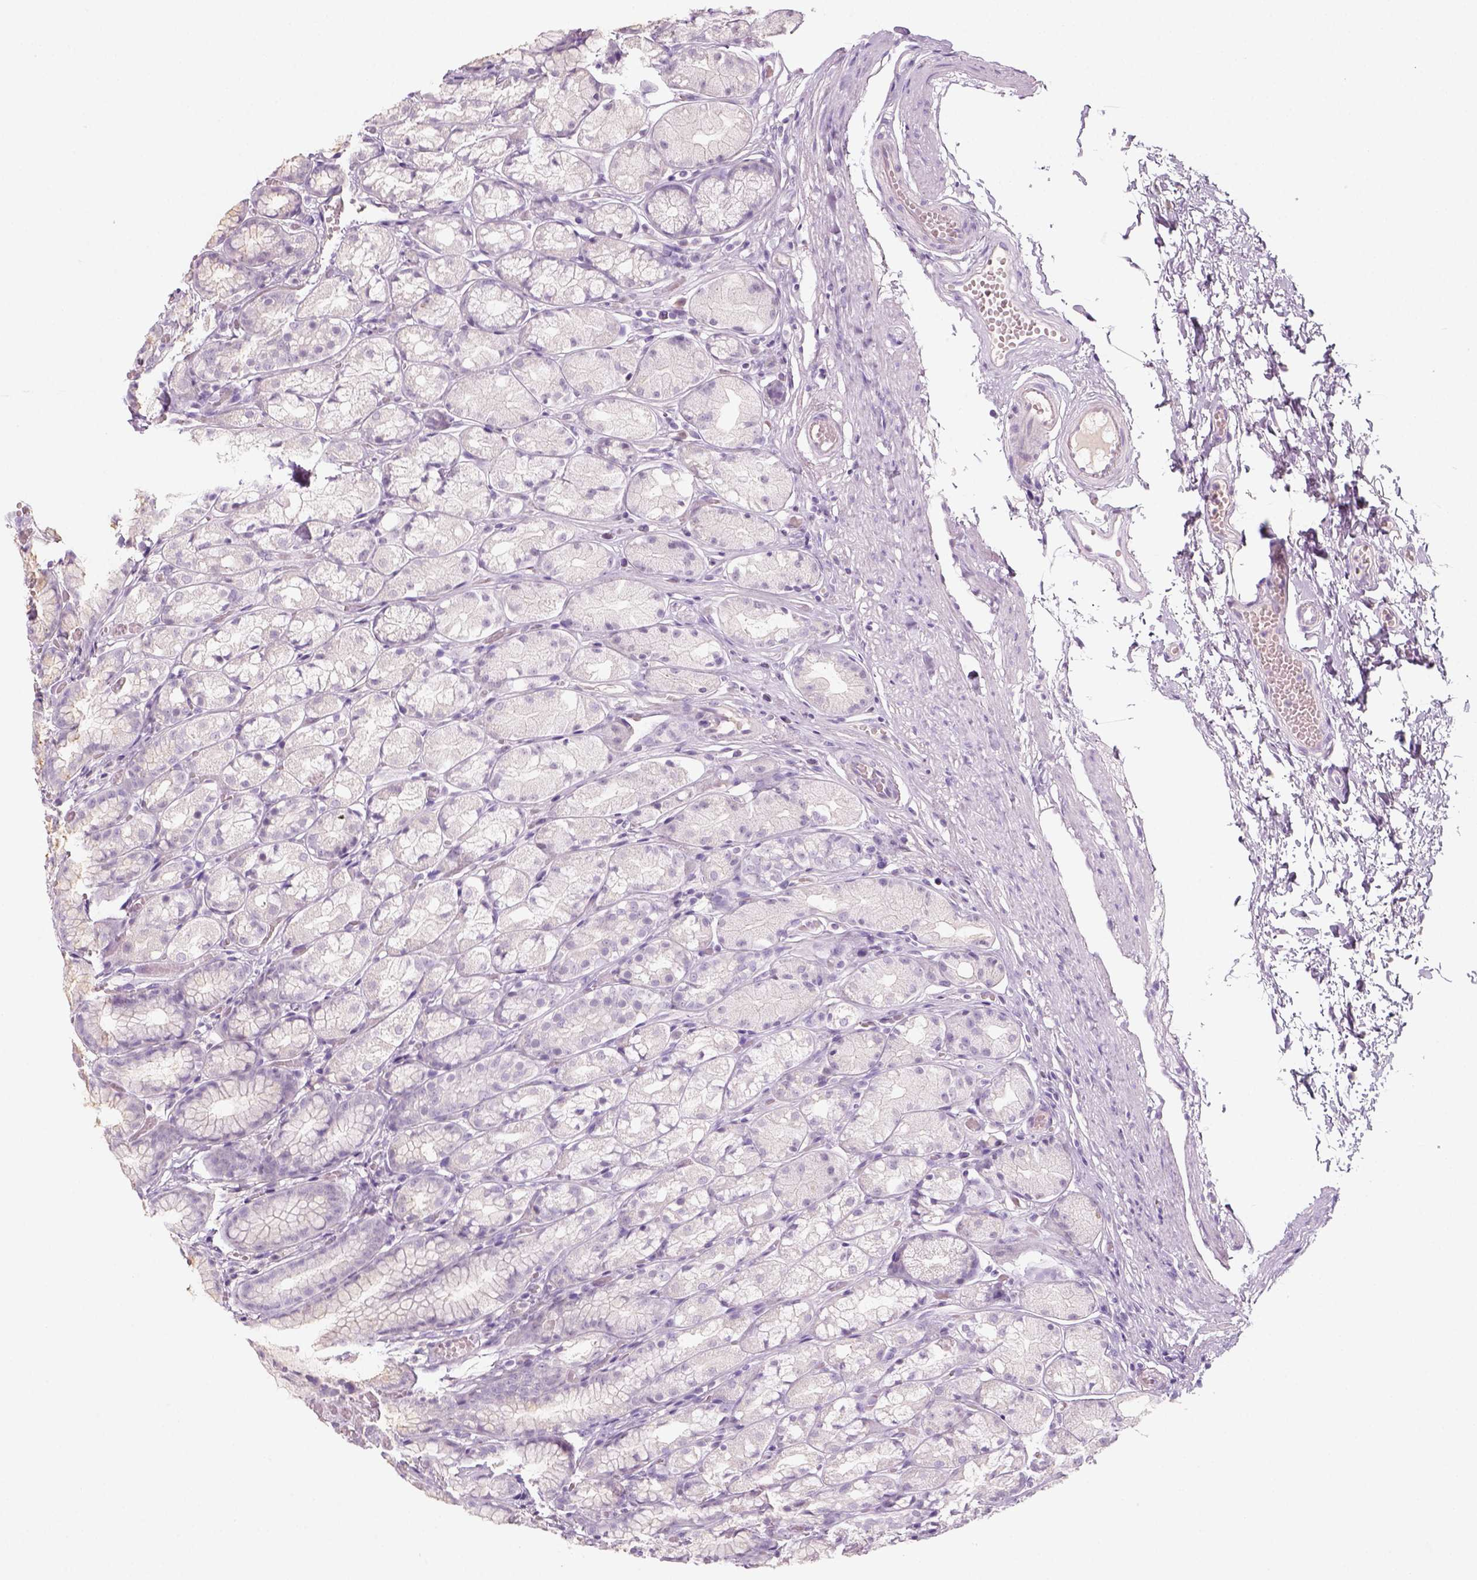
{"staining": {"intensity": "negative", "quantity": "none", "location": "none"}, "tissue": "stomach", "cell_type": "Glandular cells", "image_type": "normal", "snomed": [{"axis": "morphology", "description": "Normal tissue, NOS"}, {"axis": "topography", "description": "Stomach"}], "caption": "Glandular cells show no significant protein positivity in unremarkable stomach. (Brightfield microscopy of DAB (3,3'-diaminobenzidine) immunohistochemistry (IHC) at high magnification).", "gene": "KRT25", "patient": {"sex": "male", "age": 70}}